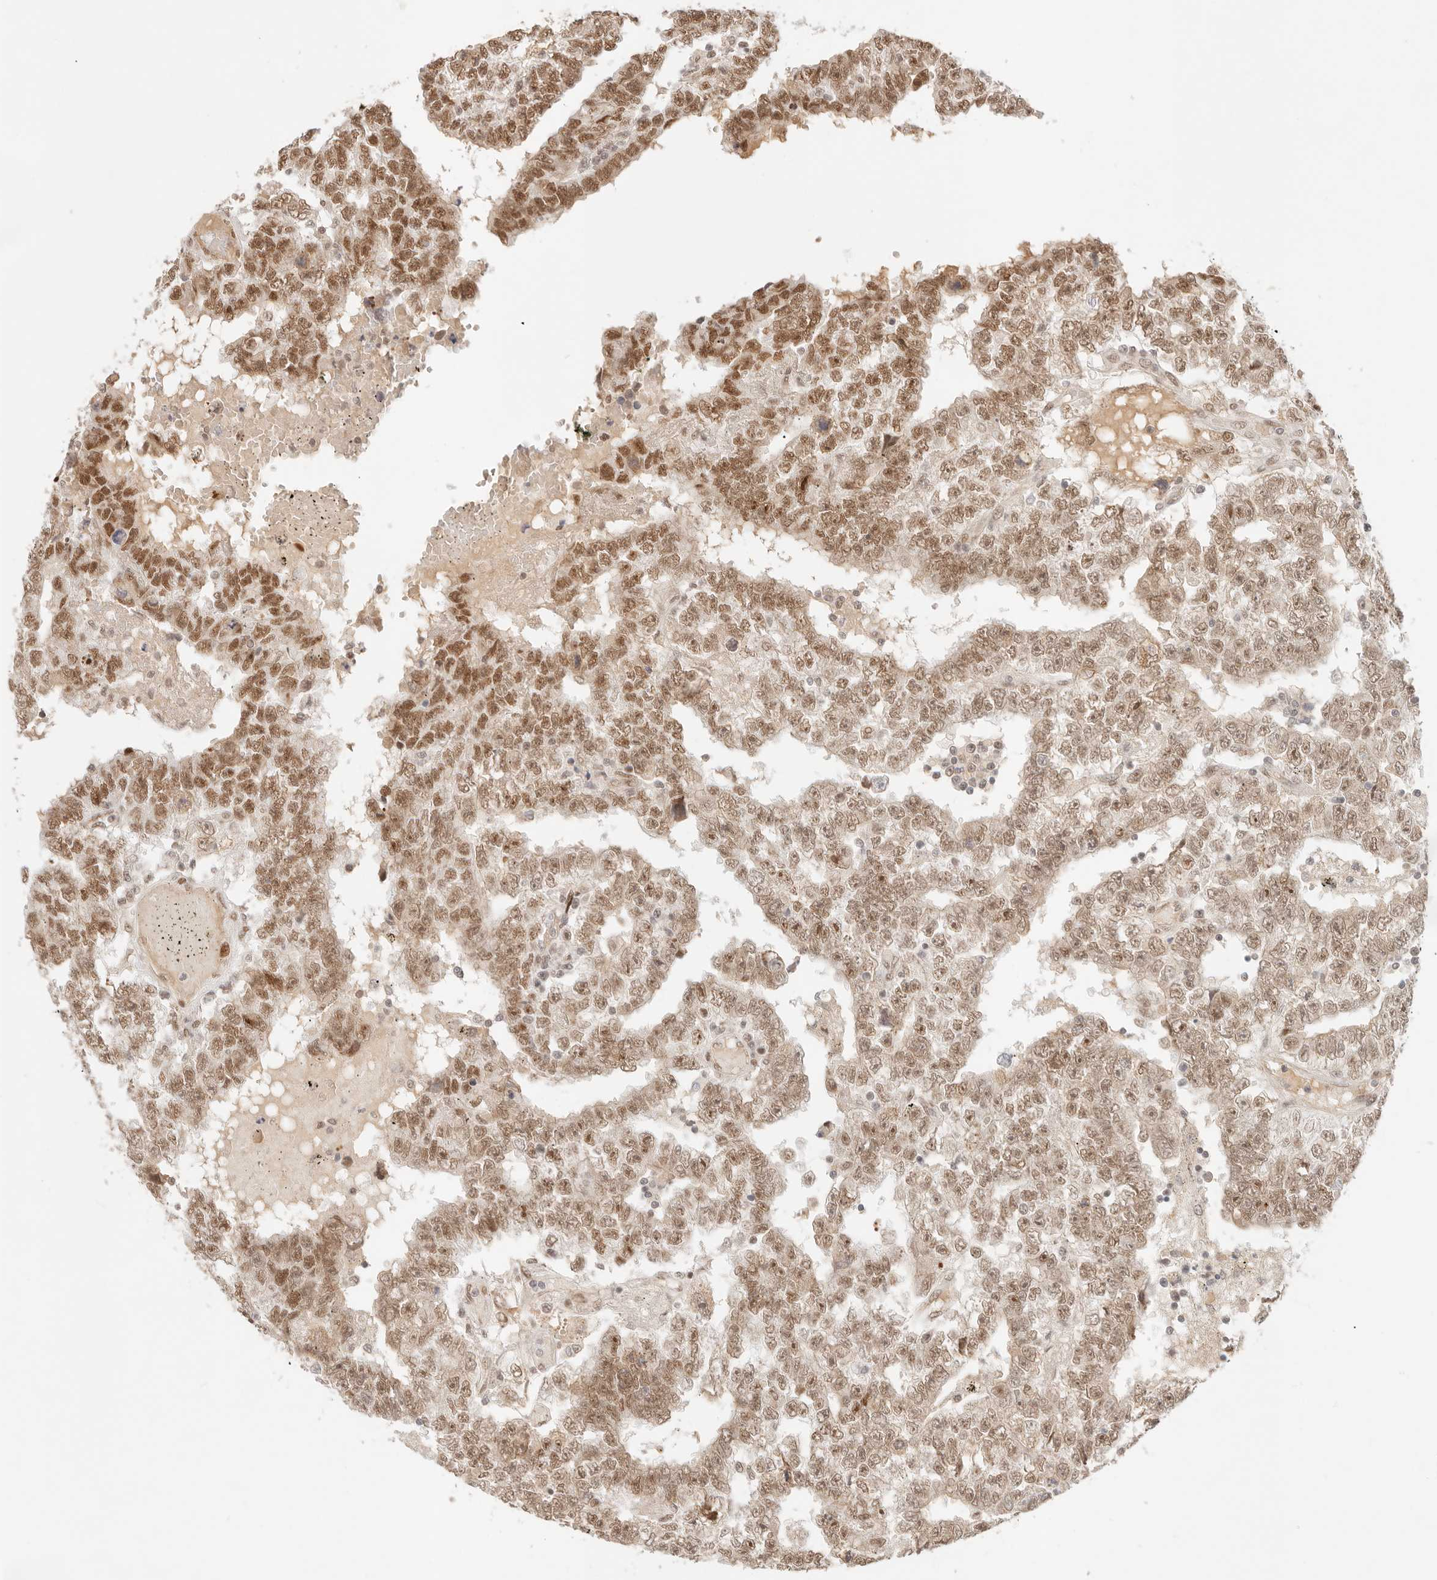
{"staining": {"intensity": "moderate", "quantity": ">75%", "location": "nuclear"}, "tissue": "testis cancer", "cell_type": "Tumor cells", "image_type": "cancer", "snomed": [{"axis": "morphology", "description": "Carcinoma, Embryonal, NOS"}, {"axis": "topography", "description": "Testis"}], "caption": "Testis embryonal carcinoma tissue exhibits moderate nuclear expression in approximately >75% of tumor cells, visualized by immunohistochemistry.", "gene": "HOXC5", "patient": {"sex": "male", "age": 25}}